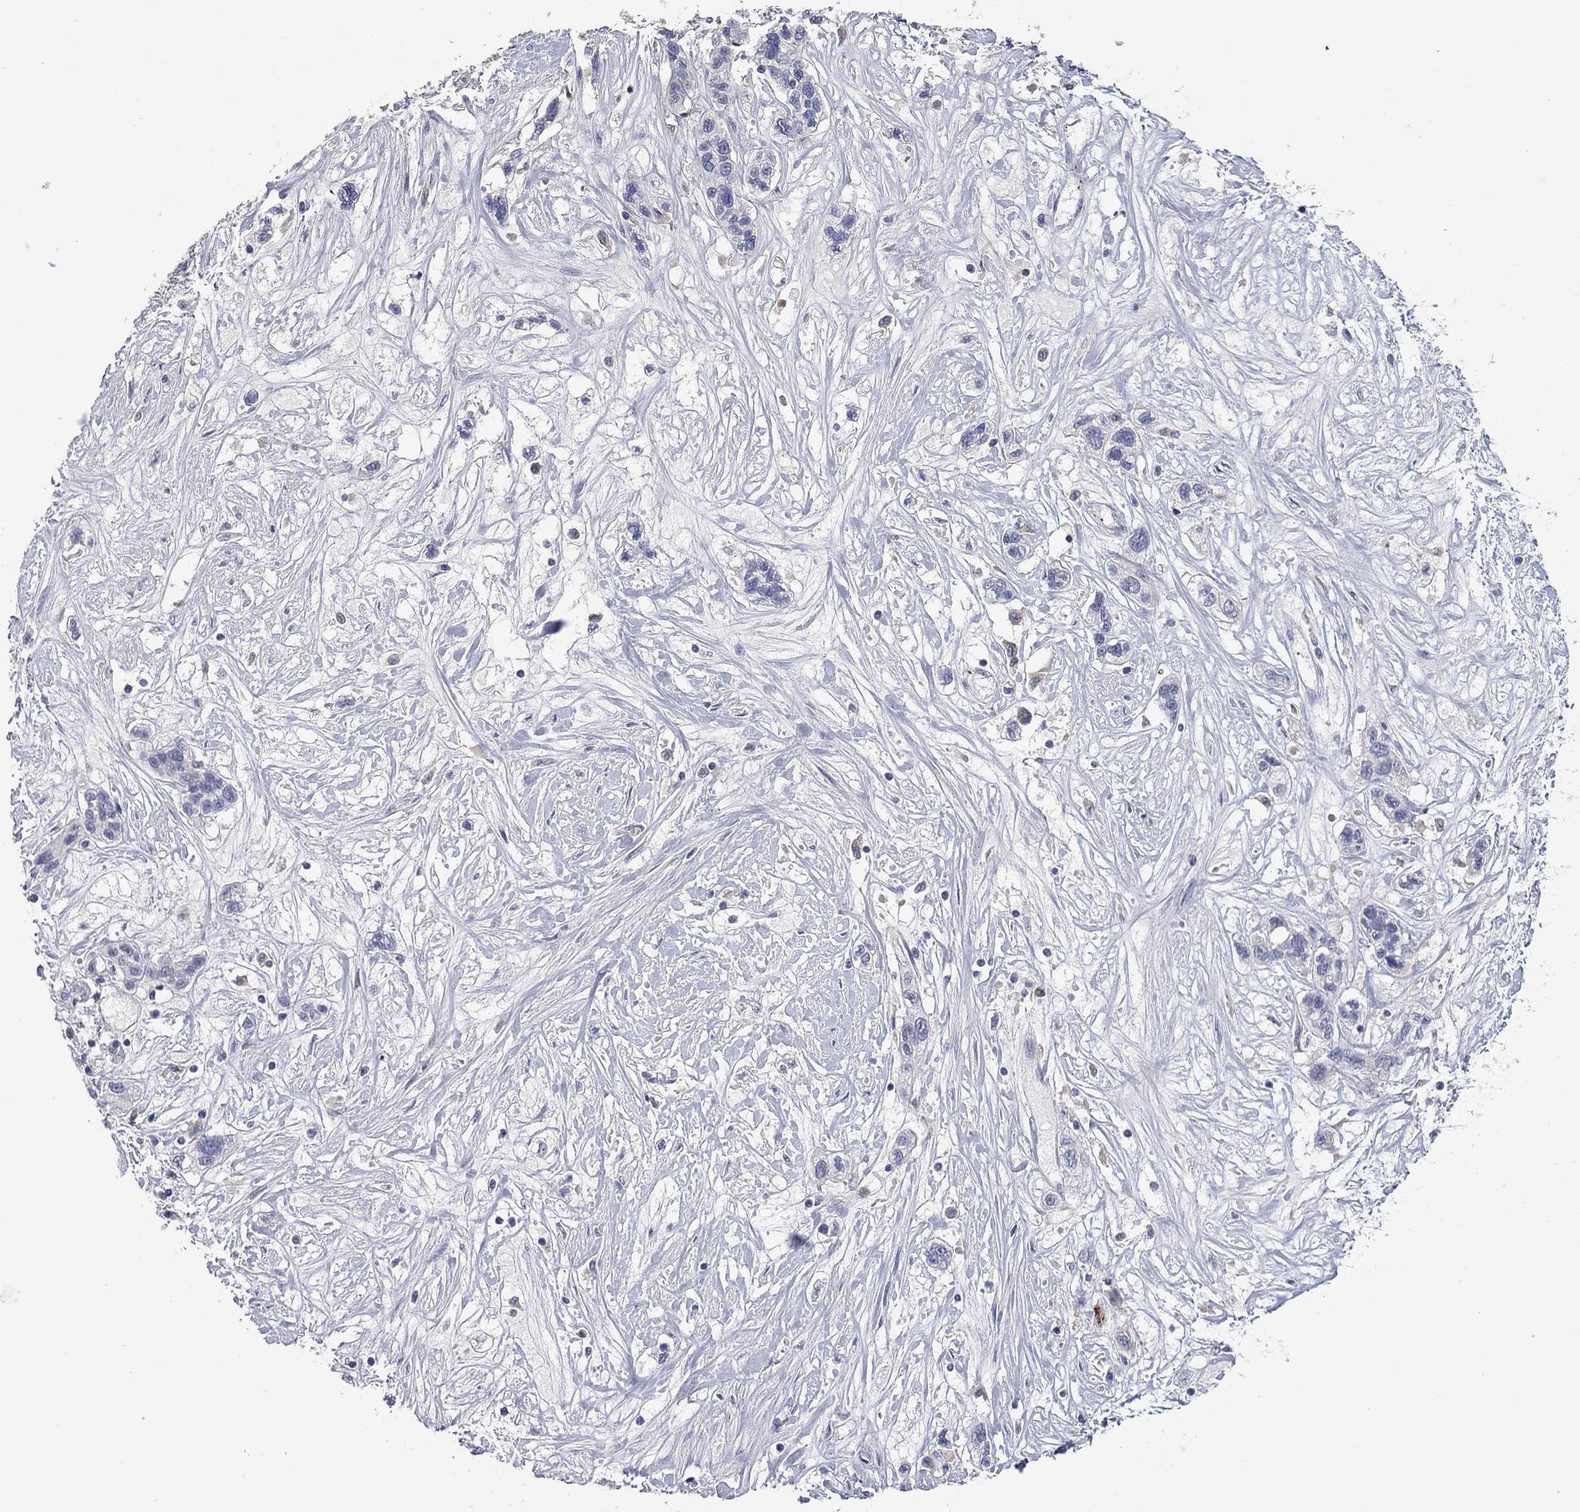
{"staining": {"intensity": "negative", "quantity": "none", "location": "none"}, "tissue": "liver cancer", "cell_type": "Tumor cells", "image_type": "cancer", "snomed": [{"axis": "morphology", "description": "Adenocarcinoma, NOS"}, {"axis": "morphology", "description": "Cholangiocarcinoma"}, {"axis": "topography", "description": "Liver"}], "caption": "The histopathology image shows no significant positivity in tumor cells of liver cholangiocarcinoma.", "gene": "PLEK", "patient": {"sex": "male", "age": 64}}